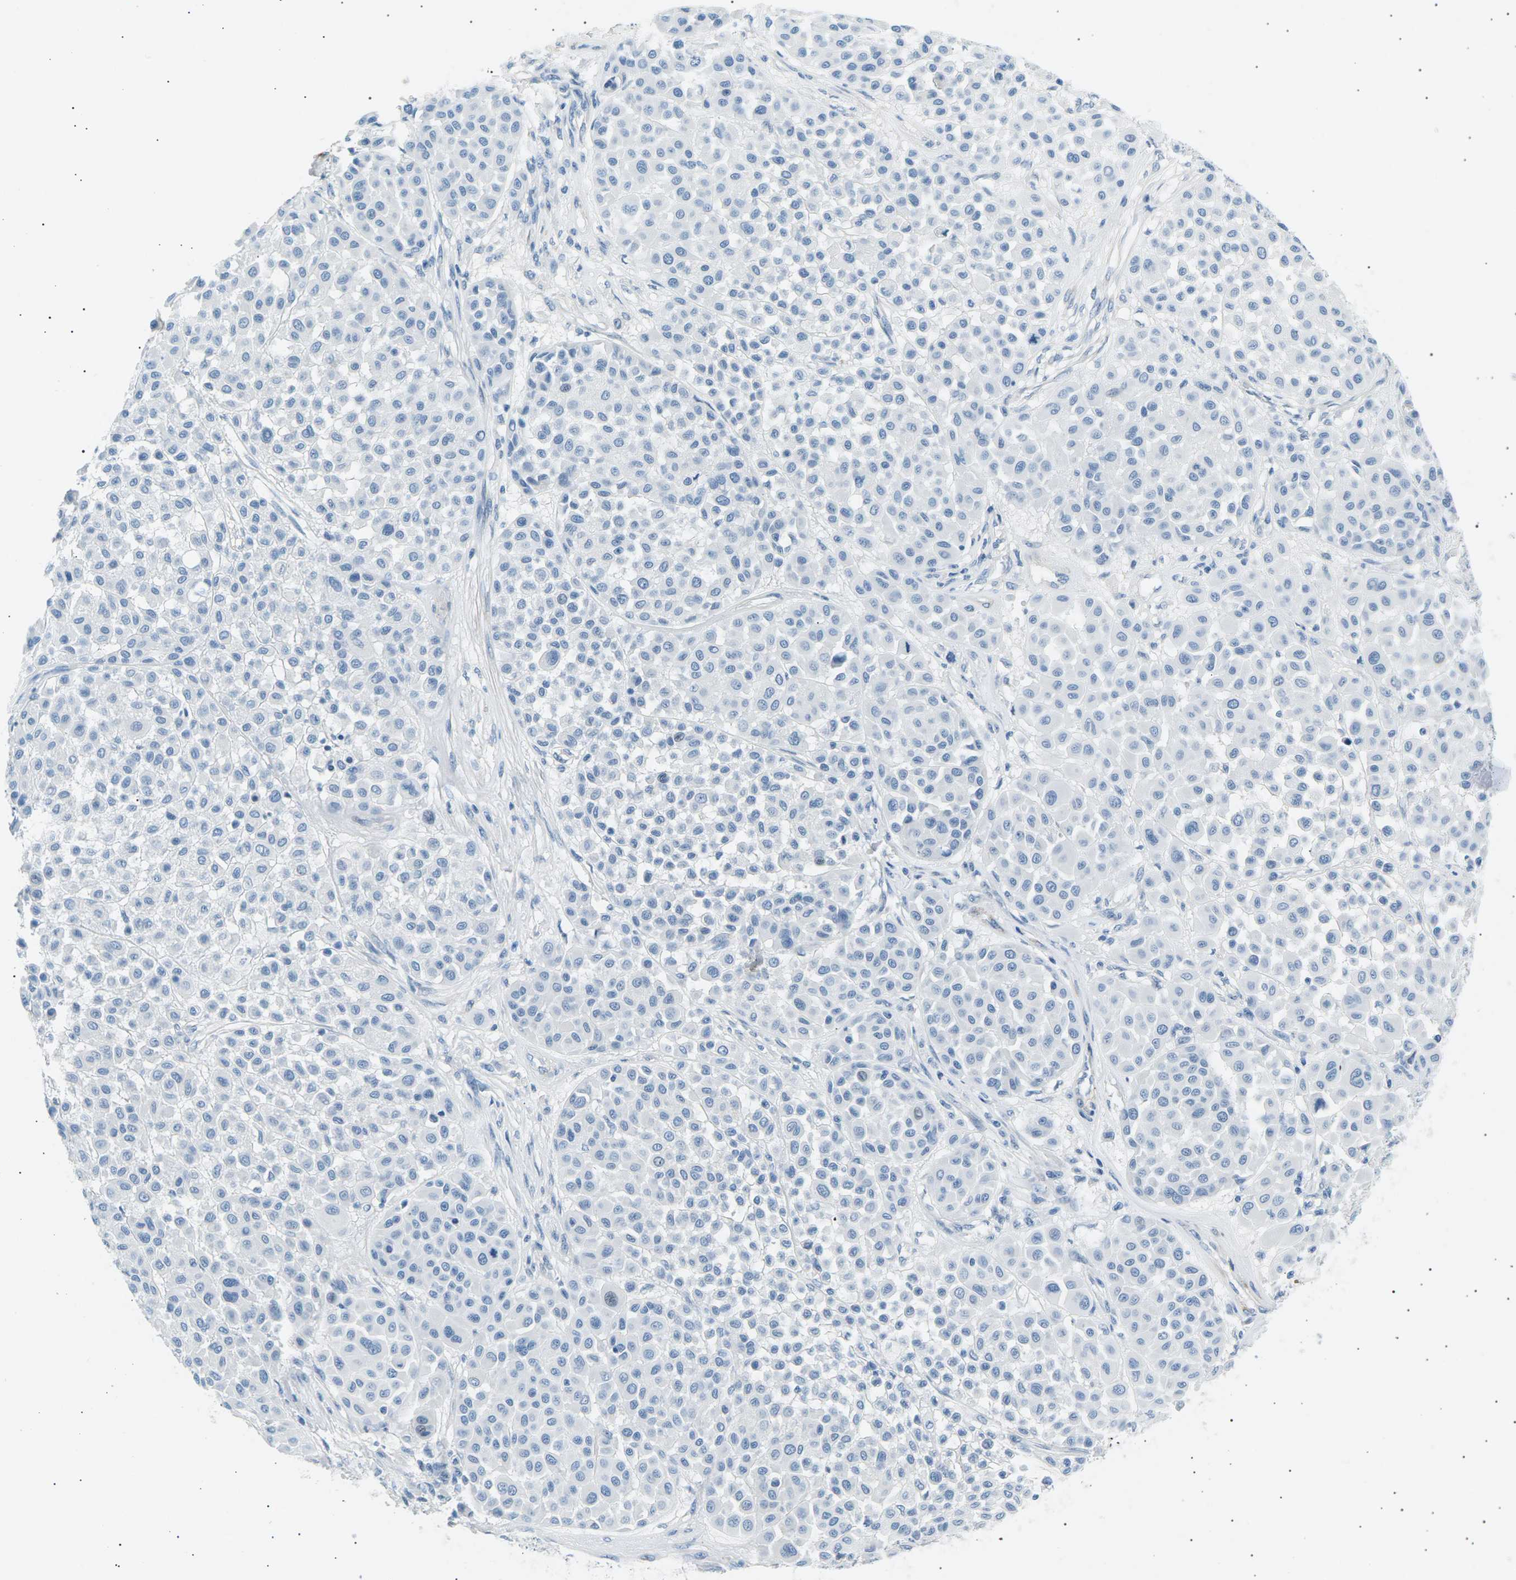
{"staining": {"intensity": "negative", "quantity": "none", "location": "none"}, "tissue": "melanoma", "cell_type": "Tumor cells", "image_type": "cancer", "snomed": [{"axis": "morphology", "description": "Malignant melanoma, Metastatic site"}, {"axis": "topography", "description": "Soft tissue"}], "caption": "There is no significant staining in tumor cells of melanoma.", "gene": "SEPTIN5", "patient": {"sex": "male", "age": 41}}